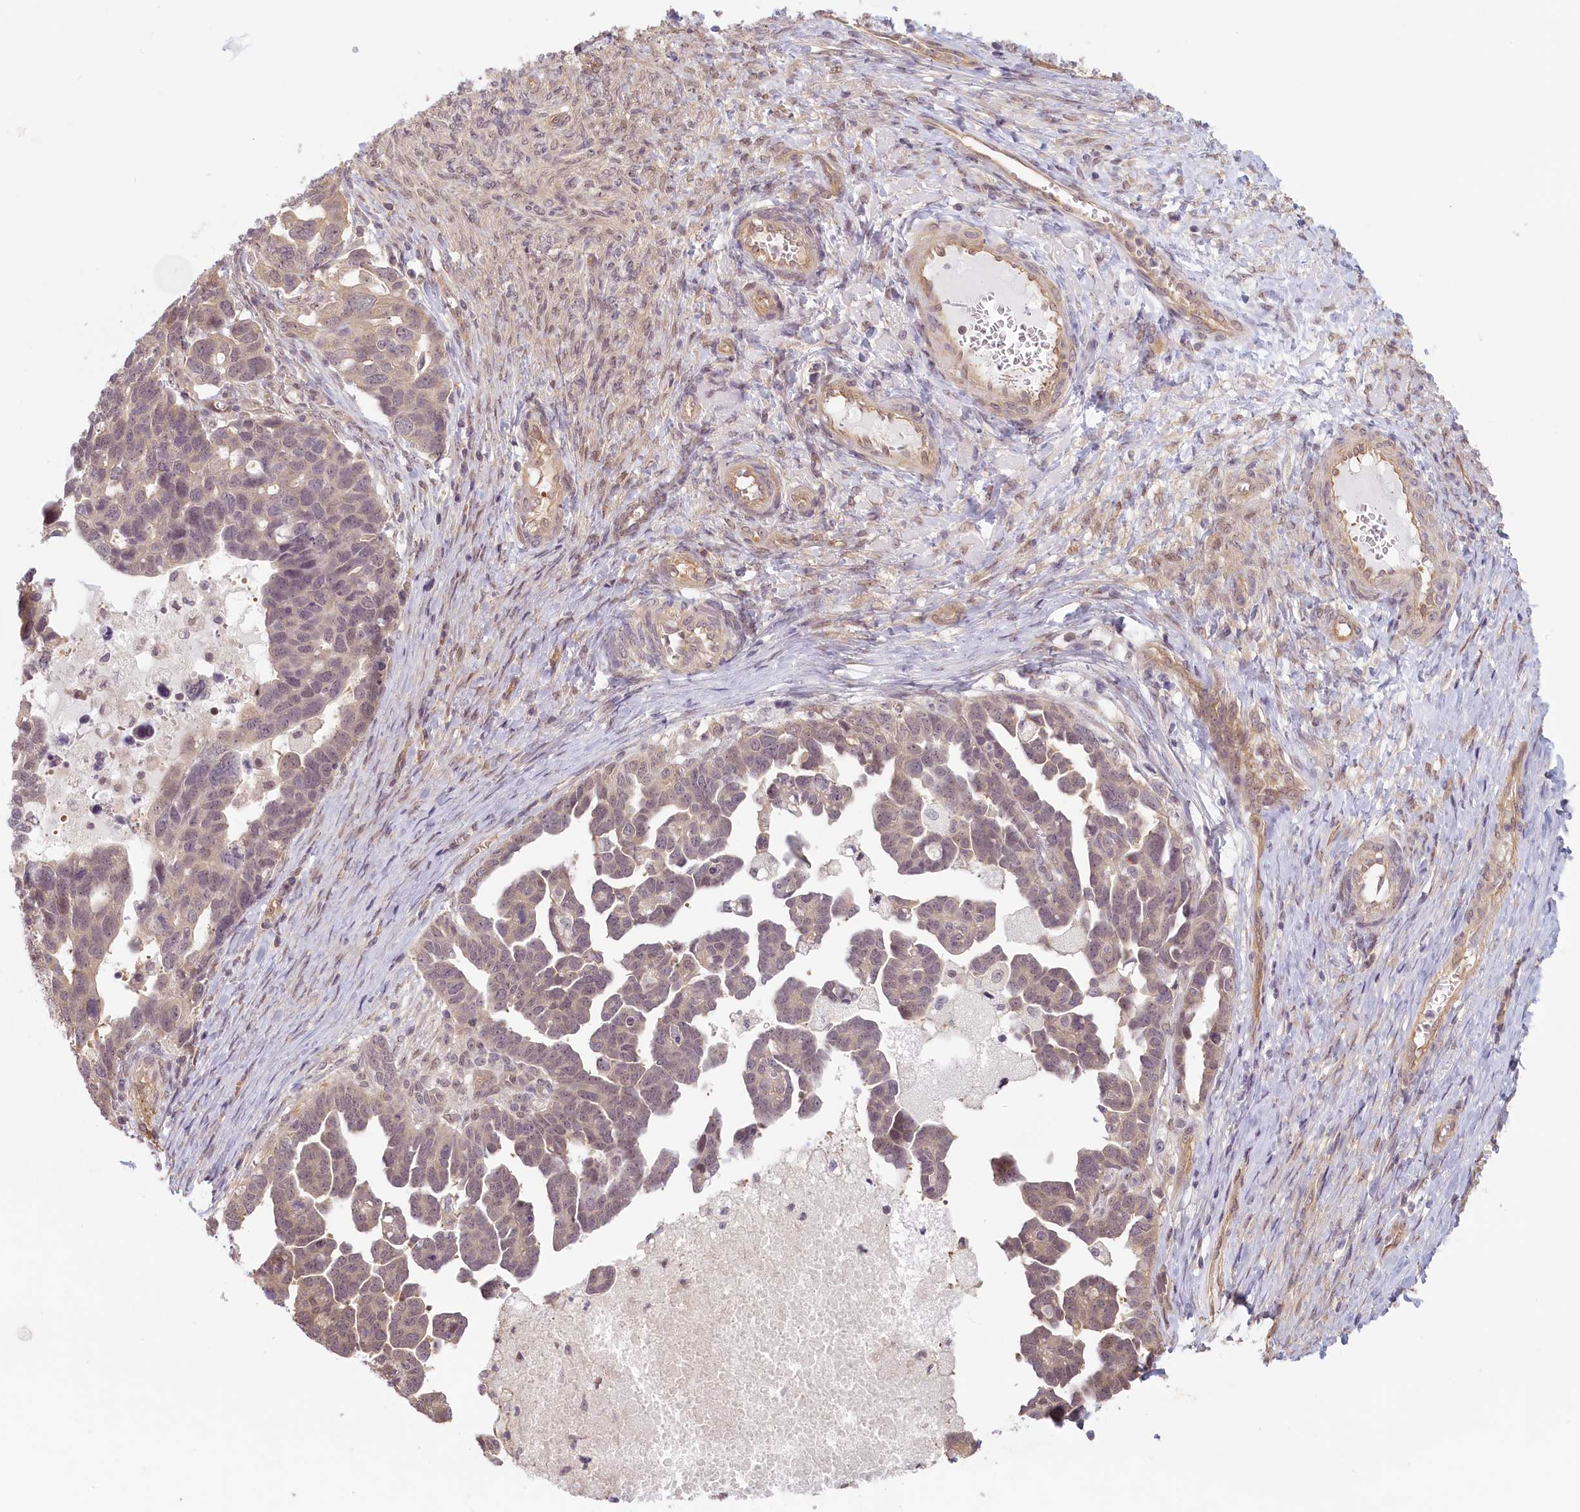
{"staining": {"intensity": "weak", "quantity": "25%-75%", "location": "cytoplasmic/membranous"}, "tissue": "ovarian cancer", "cell_type": "Tumor cells", "image_type": "cancer", "snomed": [{"axis": "morphology", "description": "Cystadenocarcinoma, serous, NOS"}, {"axis": "topography", "description": "Ovary"}], "caption": "DAB immunohistochemical staining of human serous cystadenocarcinoma (ovarian) demonstrates weak cytoplasmic/membranous protein positivity in approximately 25%-75% of tumor cells.", "gene": "C19orf44", "patient": {"sex": "female", "age": 54}}